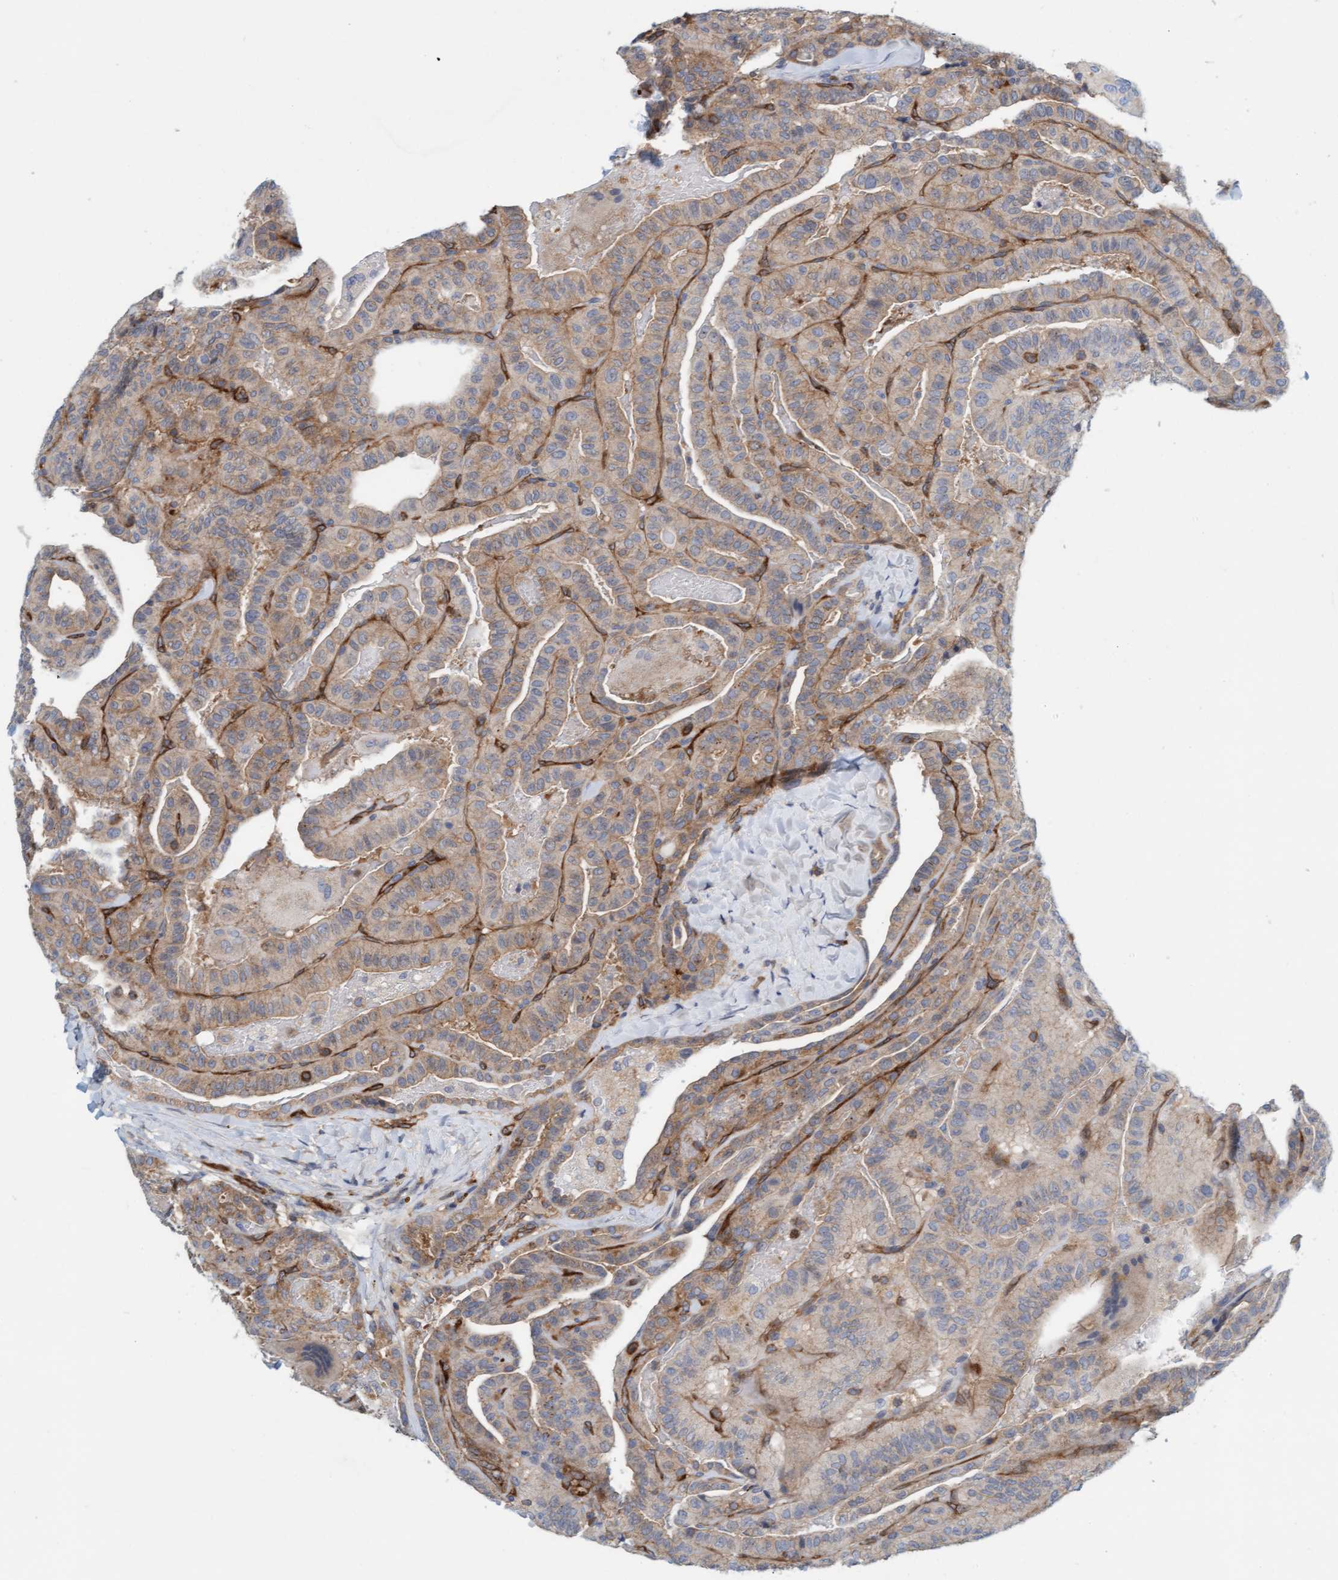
{"staining": {"intensity": "moderate", "quantity": ">75%", "location": "cytoplasmic/membranous"}, "tissue": "thyroid cancer", "cell_type": "Tumor cells", "image_type": "cancer", "snomed": [{"axis": "morphology", "description": "Papillary adenocarcinoma, NOS"}, {"axis": "topography", "description": "Thyroid gland"}], "caption": "A brown stain shows moderate cytoplasmic/membranous expression of a protein in human thyroid papillary adenocarcinoma tumor cells.", "gene": "PRKD2", "patient": {"sex": "male", "age": 77}}